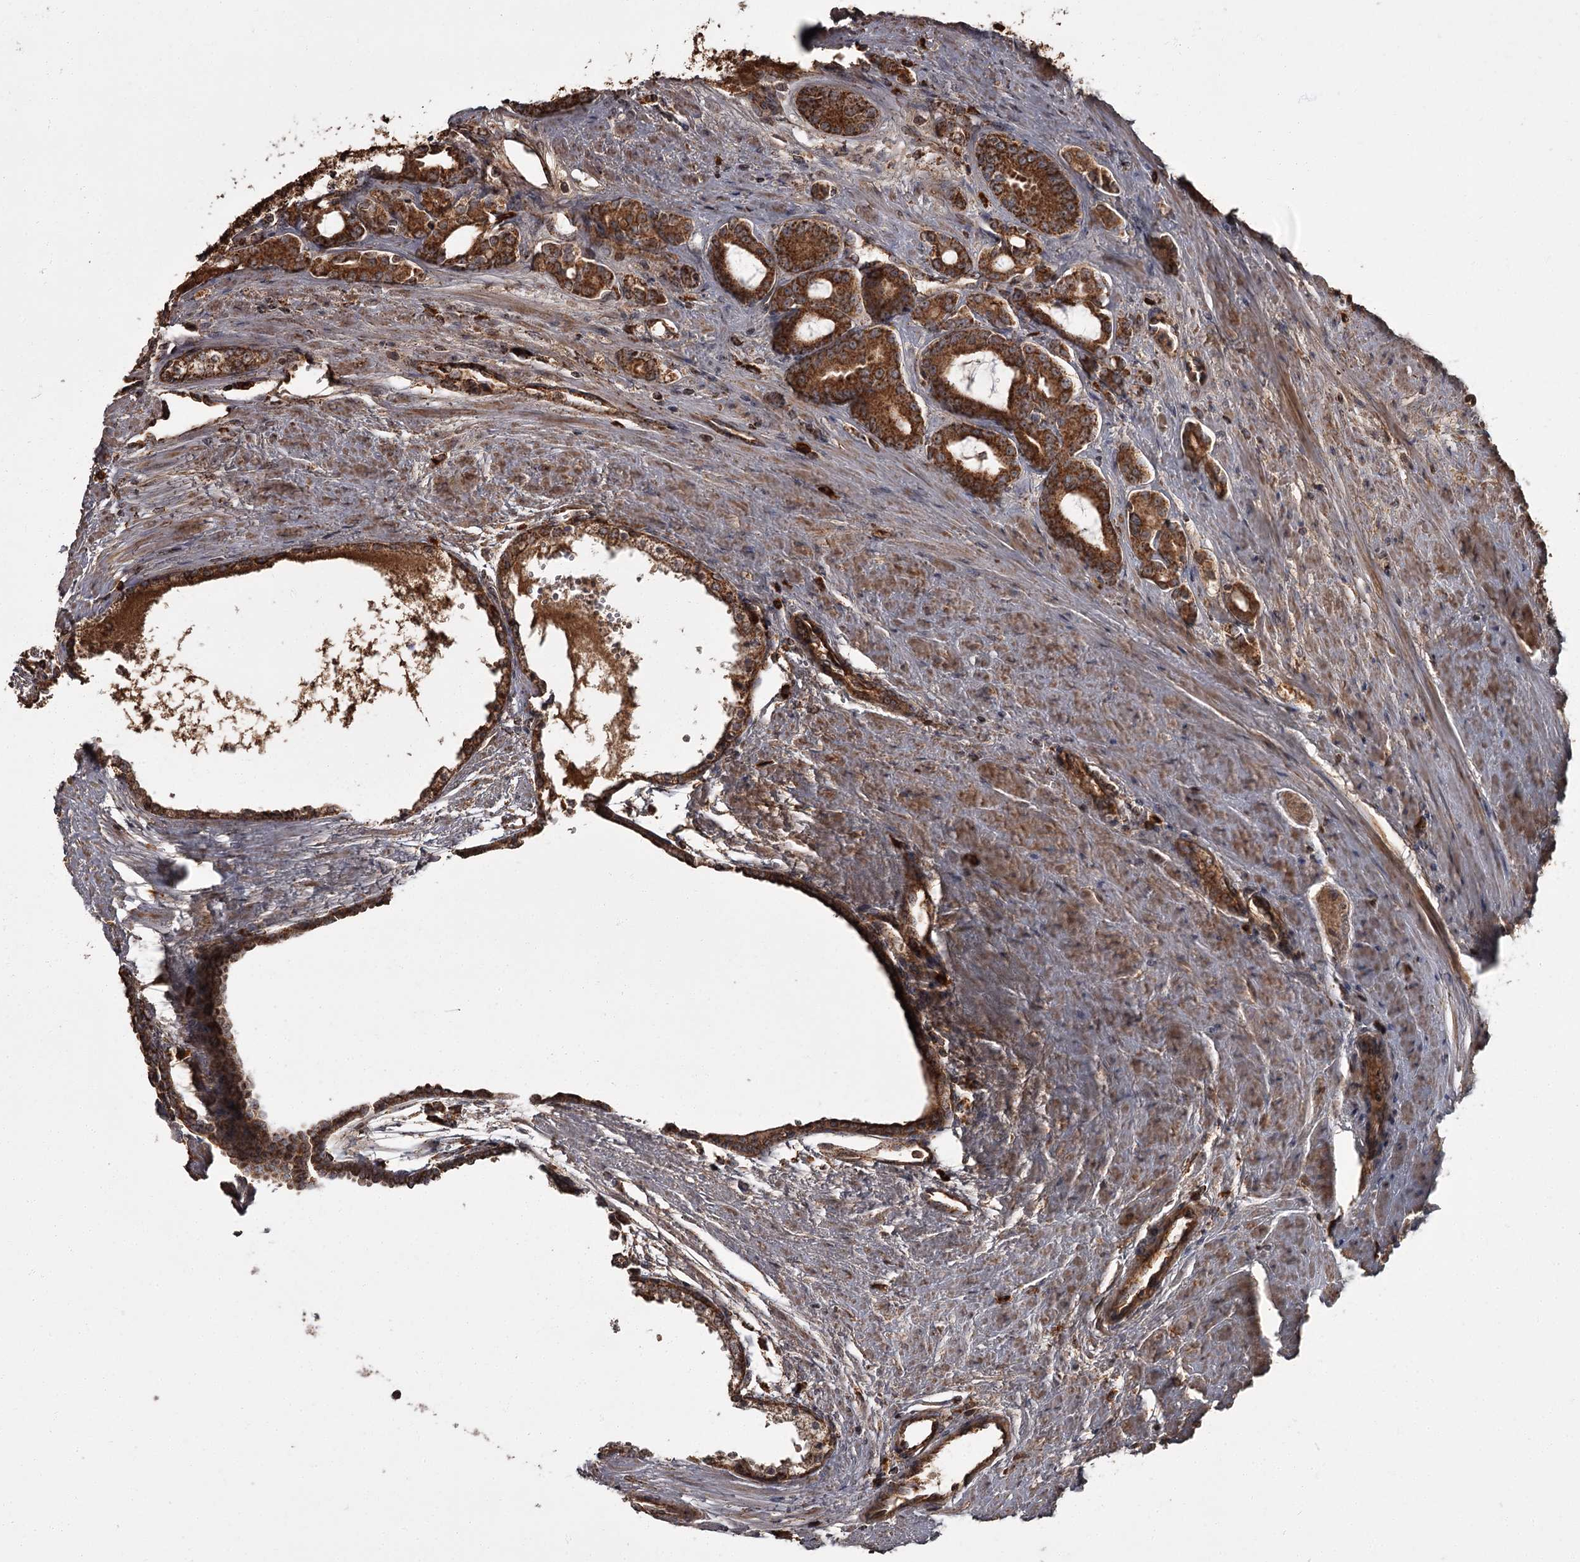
{"staining": {"intensity": "strong", "quantity": ">75%", "location": "cytoplasmic/membranous"}, "tissue": "prostate cancer", "cell_type": "Tumor cells", "image_type": "cancer", "snomed": [{"axis": "morphology", "description": "Adenocarcinoma, High grade"}, {"axis": "topography", "description": "Prostate"}], "caption": "Strong cytoplasmic/membranous staining is identified in about >75% of tumor cells in high-grade adenocarcinoma (prostate). (IHC, brightfield microscopy, high magnification).", "gene": "THAP9", "patient": {"sex": "male", "age": 72}}